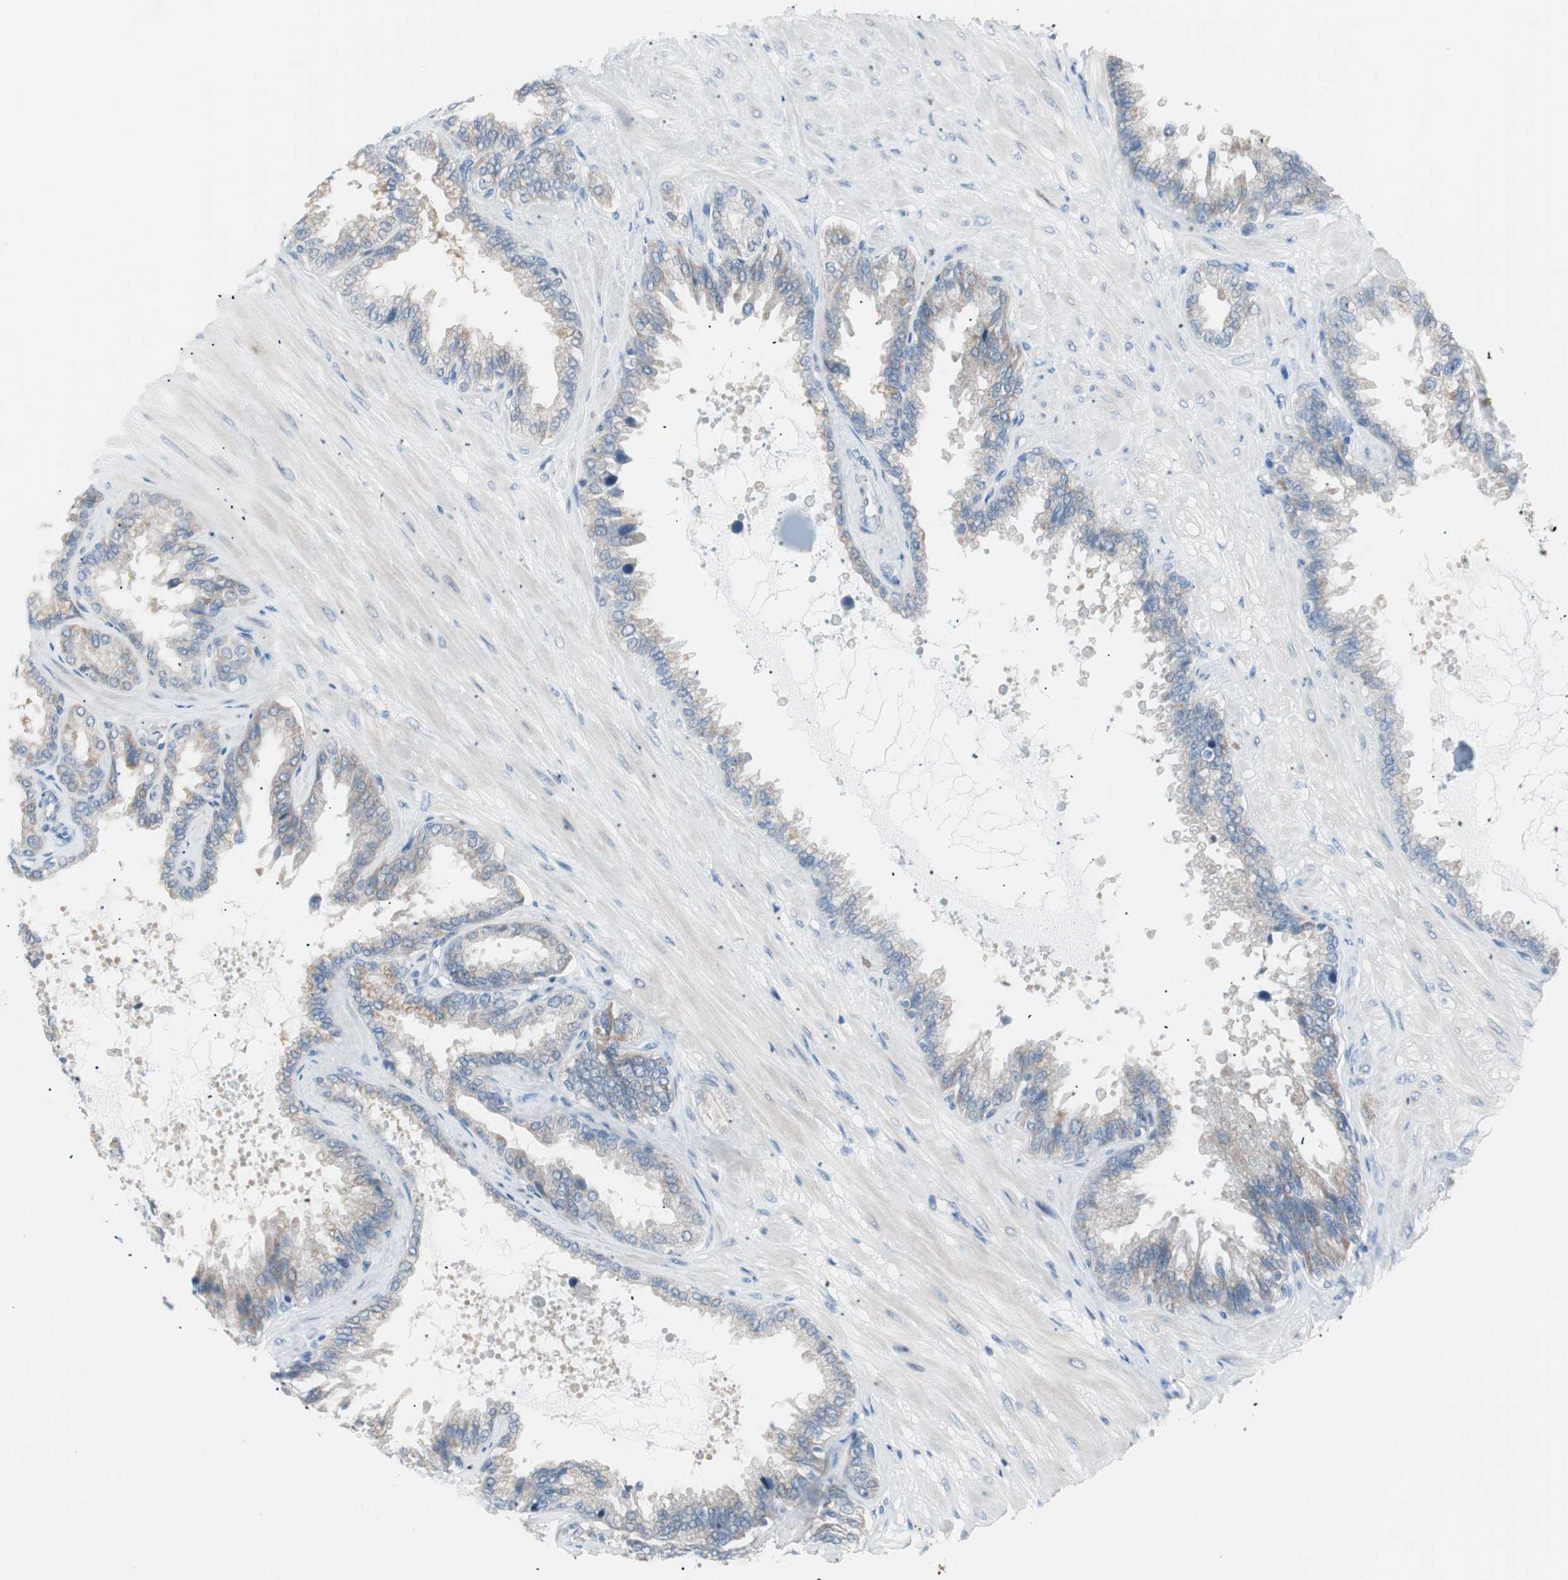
{"staining": {"intensity": "moderate", "quantity": "25%-75%", "location": "cytoplasmic/membranous"}, "tissue": "seminal vesicle", "cell_type": "Glandular cells", "image_type": "normal", "snomed": [{"axis": "morphology", "description": "Normal tissue, NOS"}, {"axis": "topography", "description": "Seminal veicle"}], "caption": "This is a photomicrograph of immunohistochemistry (IHC) staining of normal seminal vesicle, which shows moderate staining in the cytoplasmic/membranous of glandular cells.", "gene": "VIL1", "patient": {"sex": "male", "age": 46}}